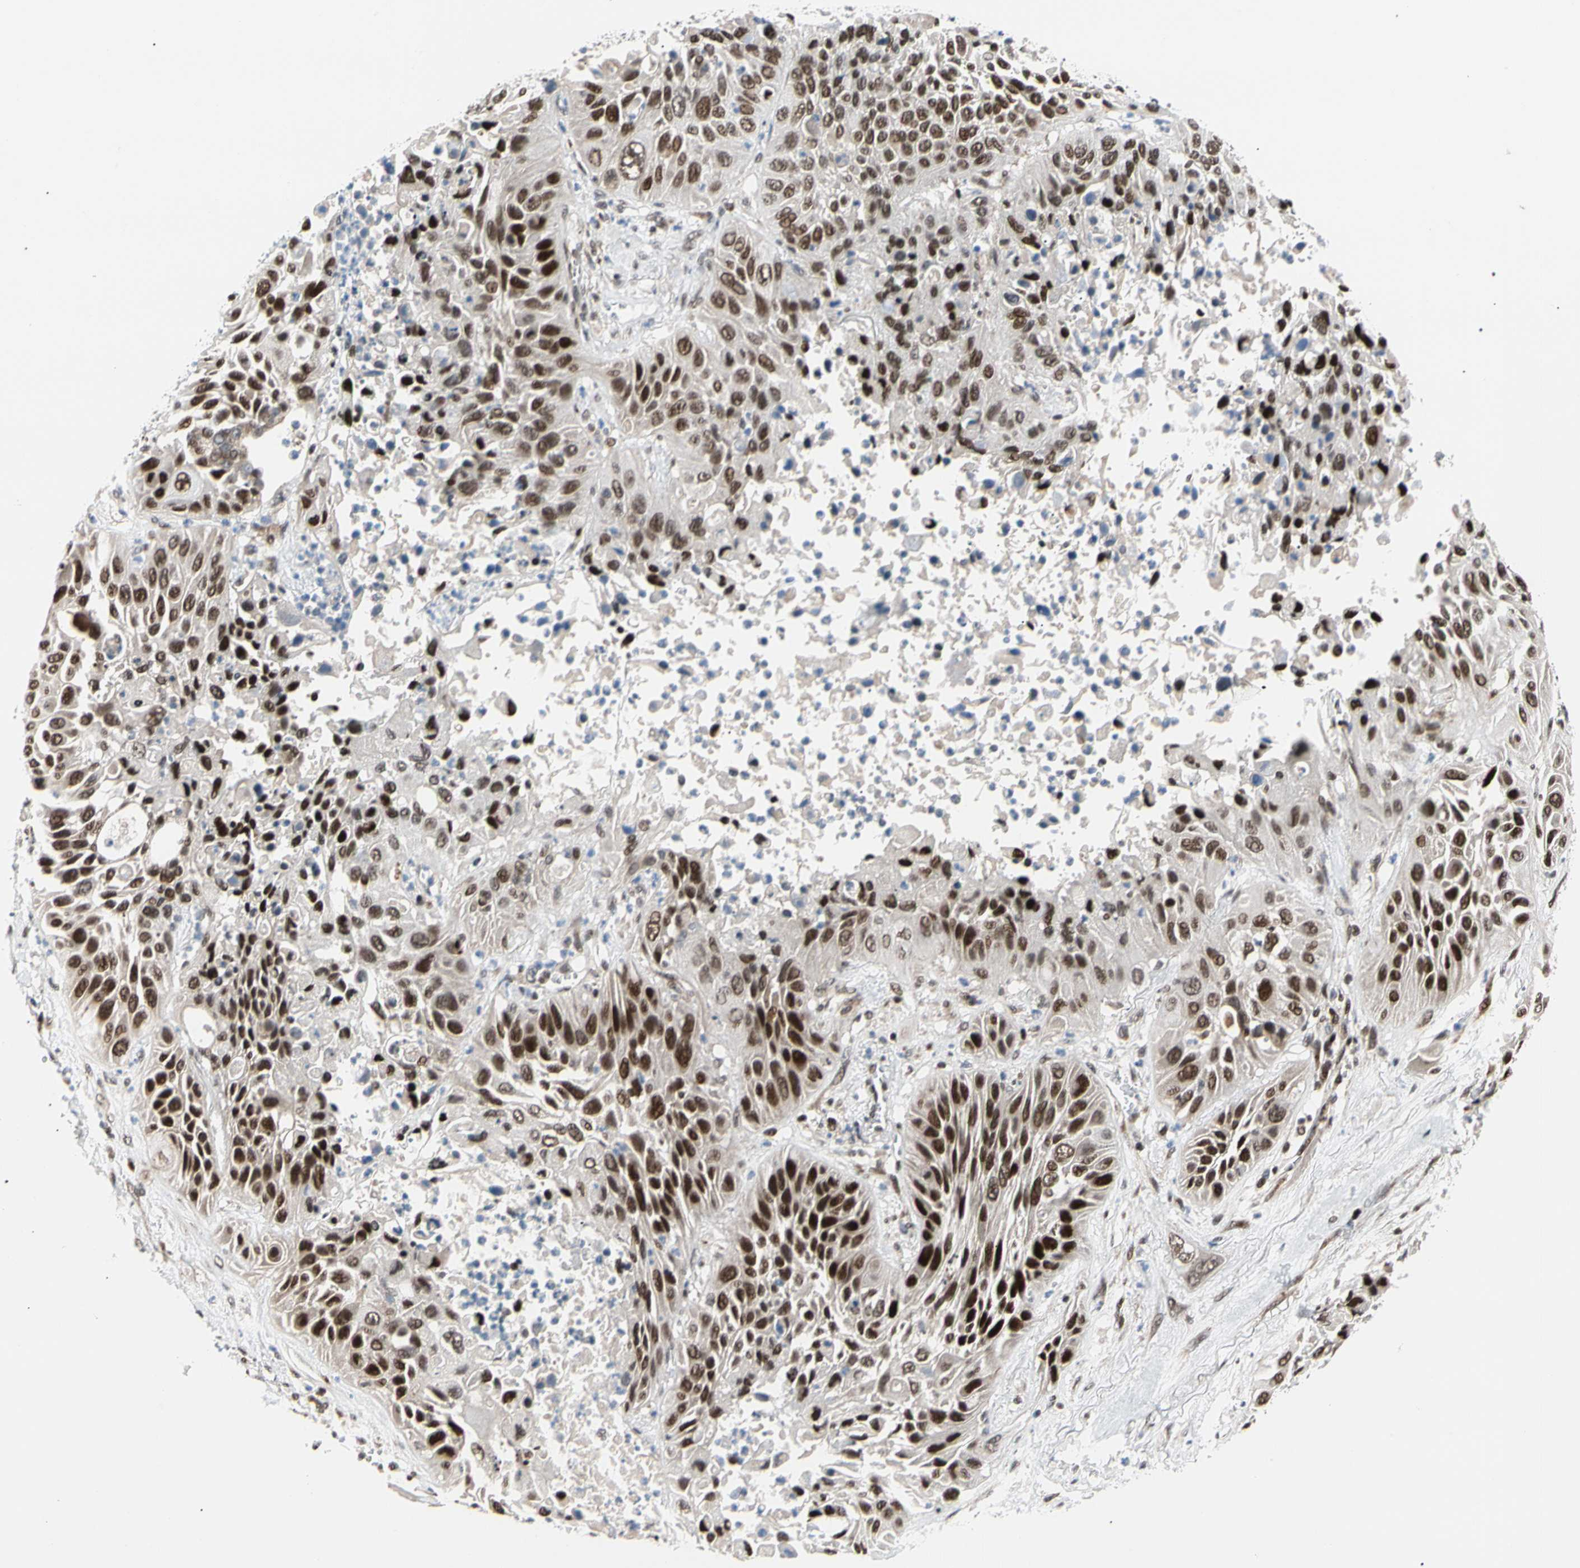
{"staining": {"intensity": "strong", "quantity": ">75%", "location": "nuclear"}, "tissue": "lung cancer", "cell_type": "Tumor cells", "image_type": "cancer", "snomed": [{"axis": "morphology", "description": "Squamous cell carcinoma, NOS"}, {"axis": "topography", "description": "Lung"}], "caption": "Protein staining shows strong nuclear expression in about >75% of tumor cells in lung cancer (squamous cell carcinoma). (IHC, brightfield microscopy, high magnification).", "gene": "E2F1", "patient": {"sex": "female", "age": 76}}